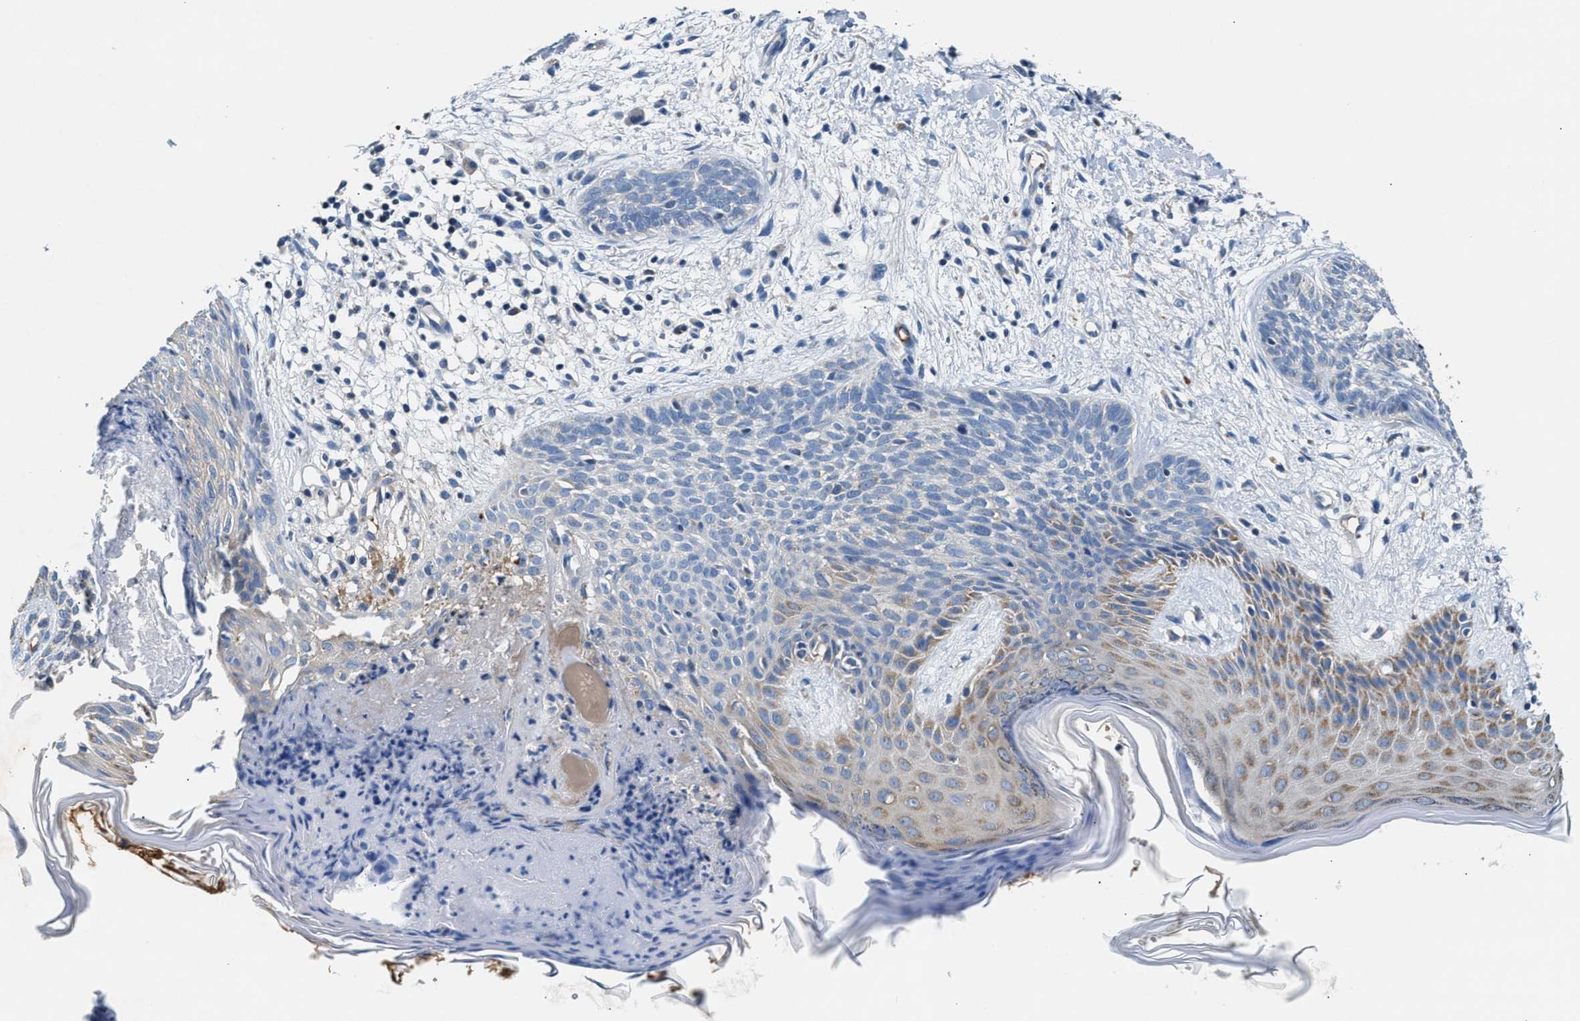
{"staining": {"intensity": "negative", "quantity": "none", "location": "none"}, "tissue": "skin cancer", "cell_type": "Tumor cells", "image_type": "cancer", "snomed": [{"axis": "morphology", "description": "Basal cell carcinoma"}, {"axis": "topography", "description": "Skin"}], "caption": "High magnification brightfield microscopy of skin cancer stained with DAB (3,3'-diaminobenzidine) (brown) and counterstained with hematoxylin (blue): tumor cells show no significant expression. Brightfield microscopy of immunohistochemistry (IHC) stained with DAB (3,3'-diaminobenzidine) (brown) and hematoxylin (blue), captured at high magnification.", "gene": "TUT7", "patient": {"sex": "female", "age": 59}}